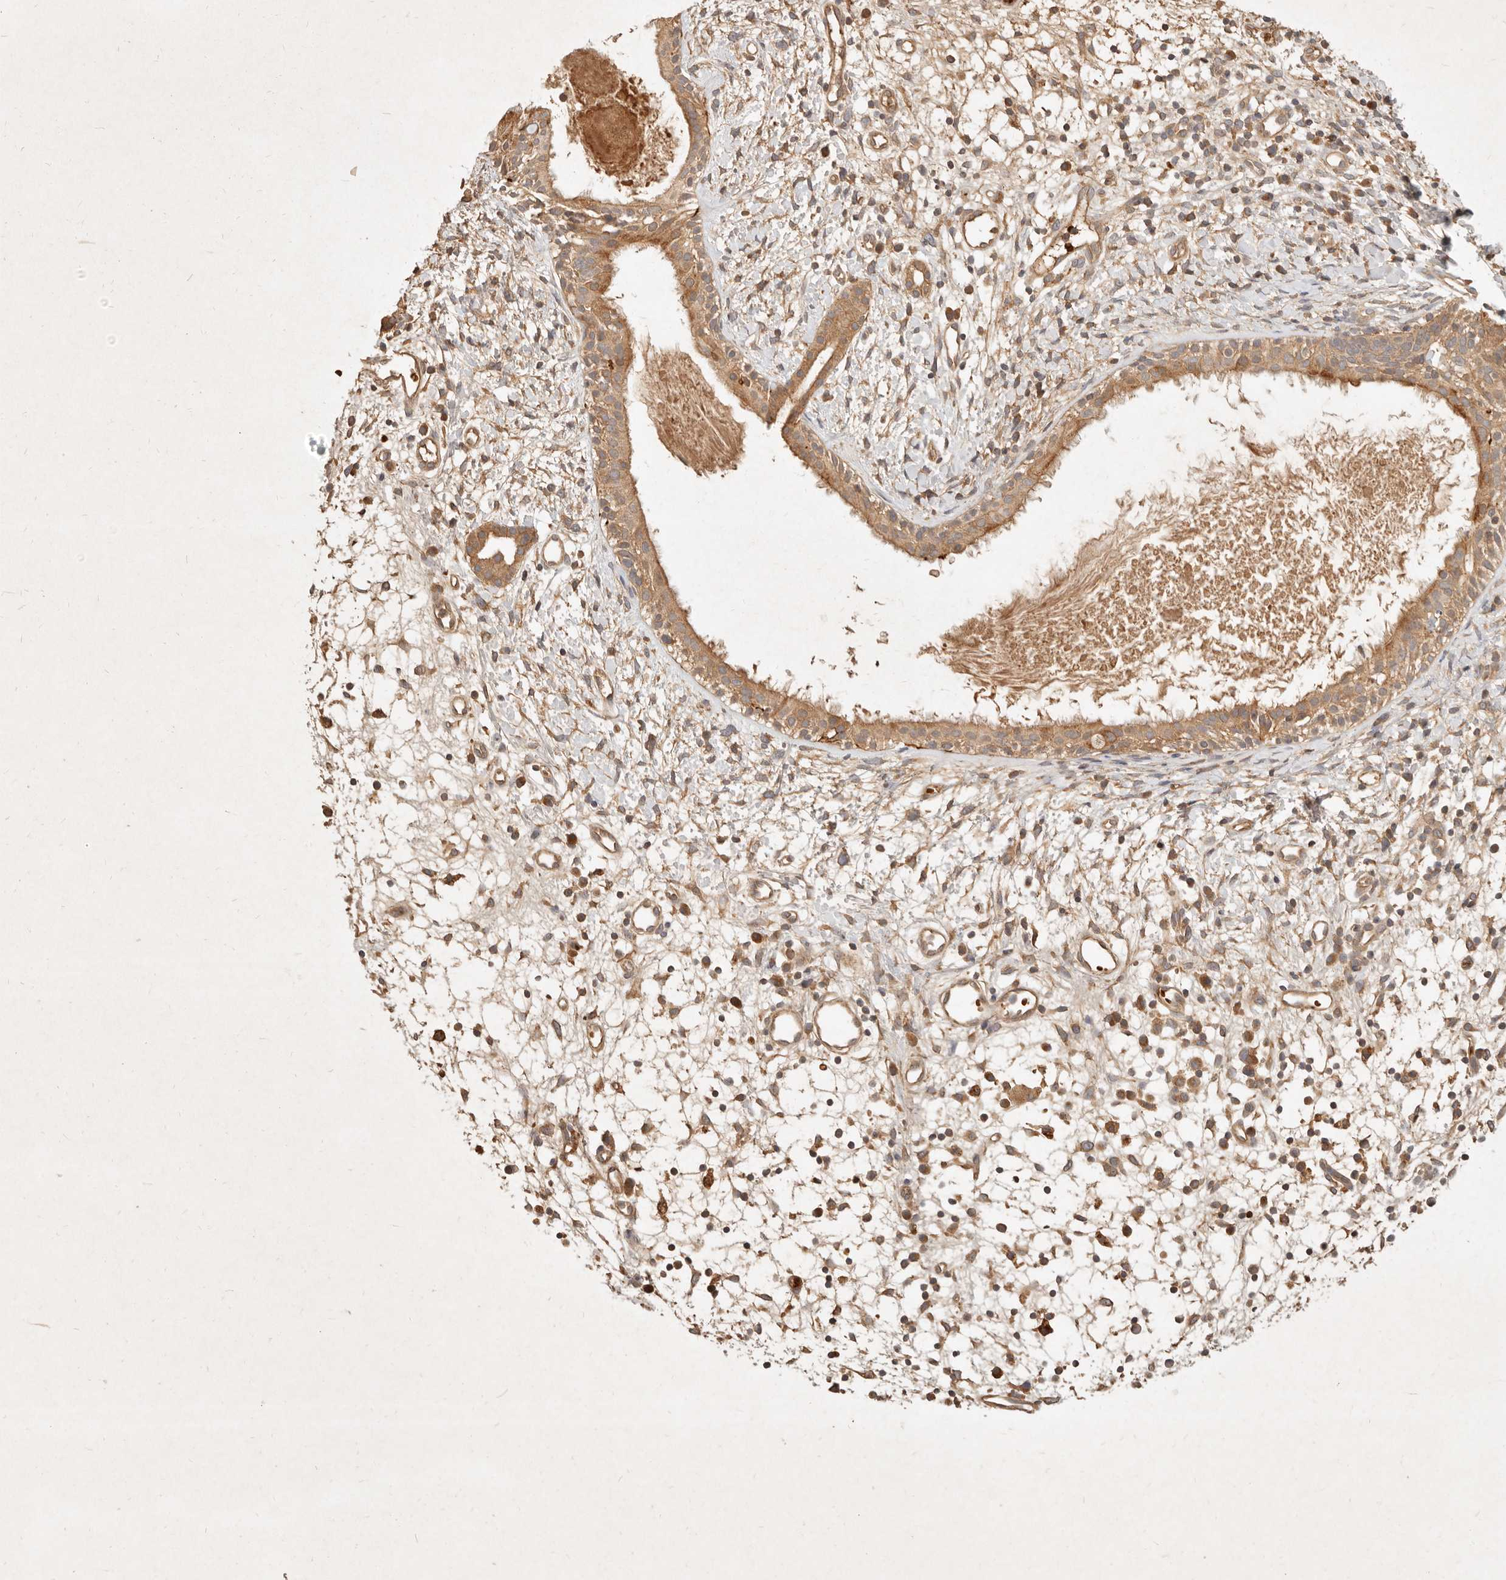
{"staining": {"intensity": "moderate", "quantity": ">75%", "location": "cytoplasmic/membranous"}, "tissue": "nasopharynx", "cell_type": "Respiratory epithelial cells", "image_type": "normal", "snomed": [{"axis": "morphology", "description": "Normal tissue, NOS"}, {"axis": "topography", "description": "Nasopharynx"}], "caption": "A photomicrograph showing moderate cytoplasmic/membranous expression in approximately >75% of respiratory epithelial cells in normal nasopharynx, as visualized by brown immunohistochemical staining.", "gene": "FREM2", "patient": {"sex": "male", "age": 22}}